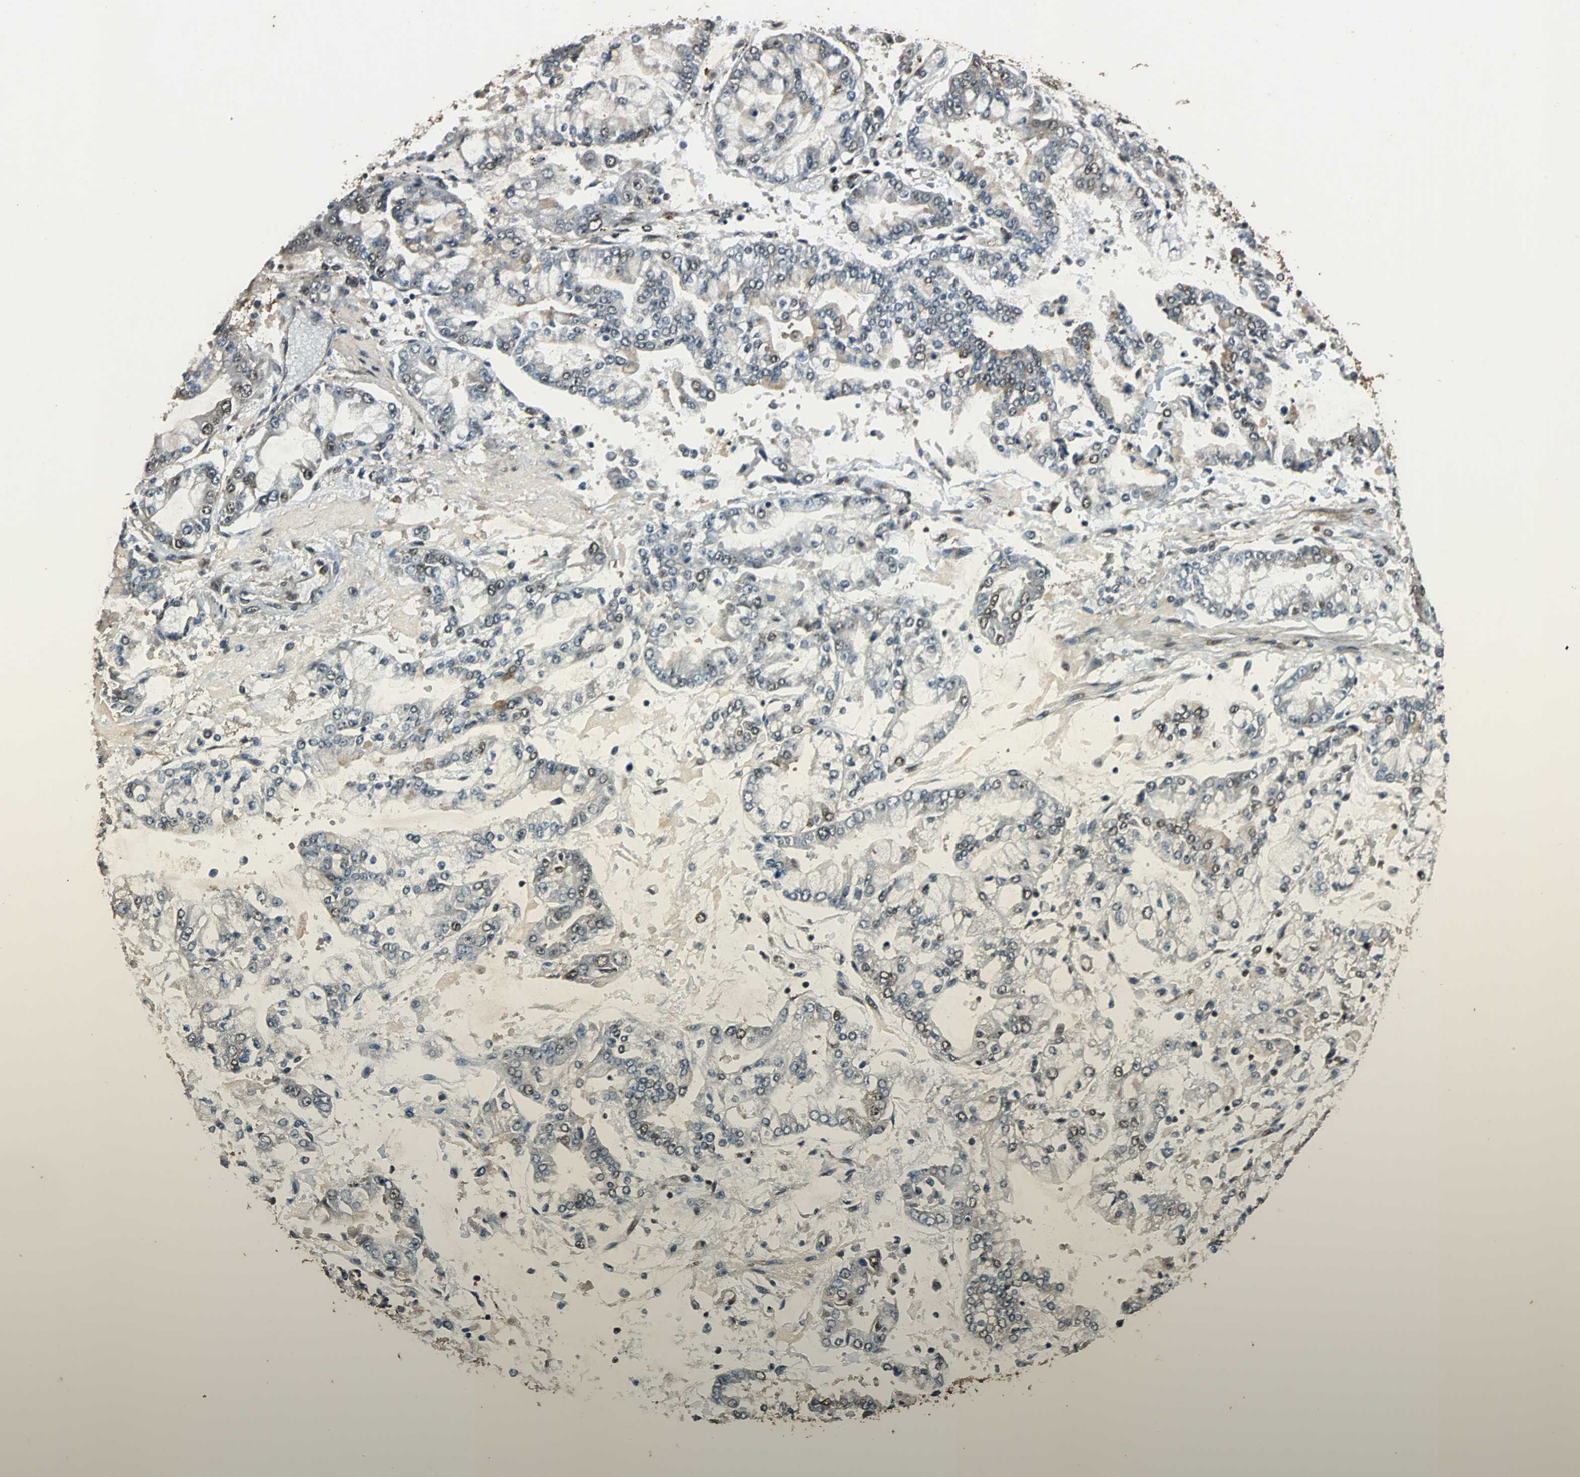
{"staining": {"intensity": "moderate", "quantity": "<25%", "location": "cytoplasmic/membranous,nuclear"}, "tissue": "stomach cancer", "cell_type": "Tumor cells", "image_type": "cancer", "snomed": [{"axis": "morphology", "description": "Adenocarcinoma, NOS"}, {"axis": "topography", "description": "Stomach"}], "caption": "Protein analysis of stomach cancer tissue reveals moderate cytoplasmic/membranous and nuclear positivity in about <25% of tumor cells.", "gene": "PPP1R13B", "patient": {"sex": "male", "age": 76}}